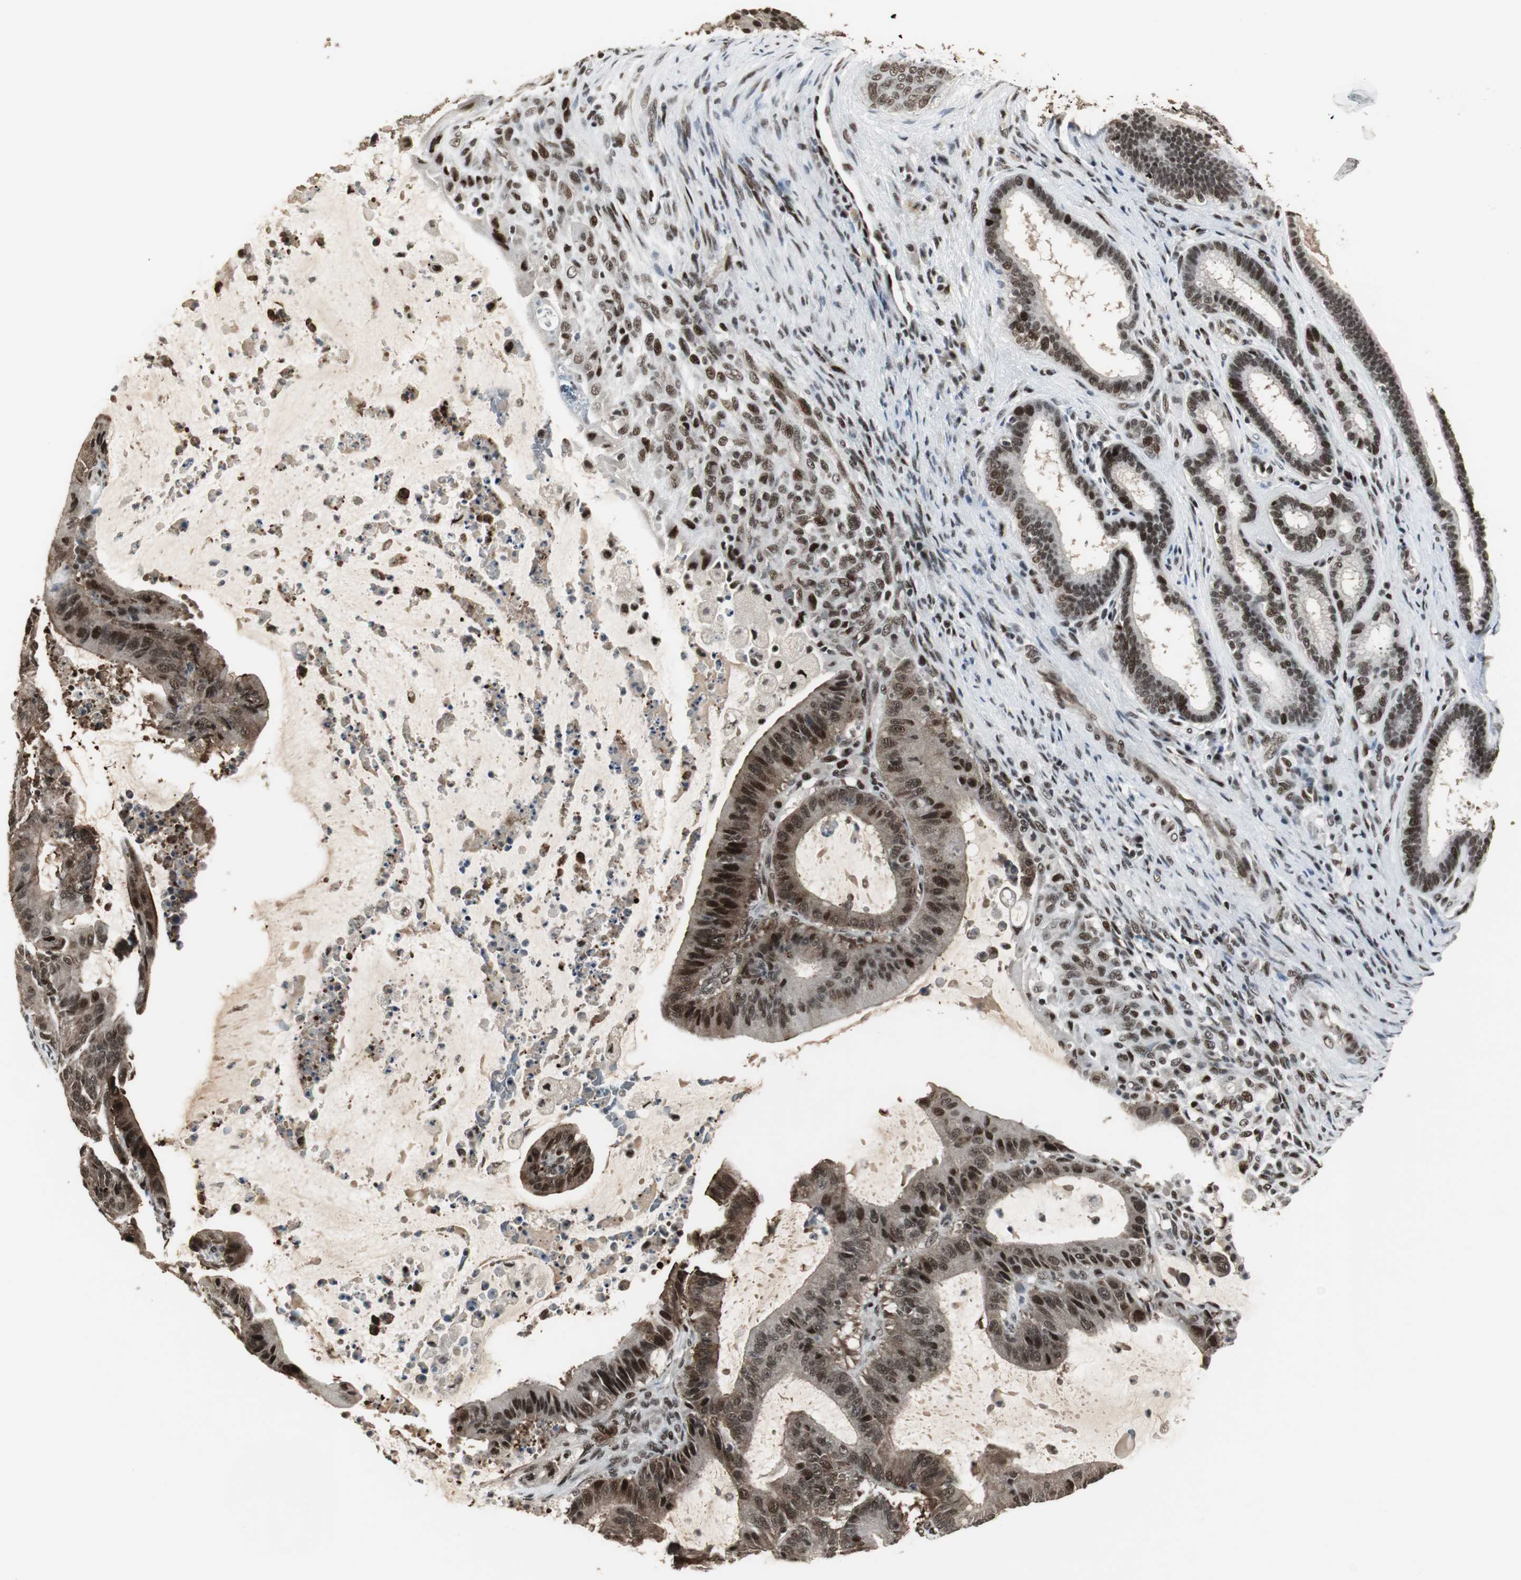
{"staining": {"intensity": "strong", "quantity": ">75%", "location": "cytoplasmic/membranous,nuclear"}, "tissue": "liver cancer", "cell_type": "Tumor cells", "image_type": "cancer", "snomed": [{"axis": "morphology", "description": "Cholangiocarcinoma"}, {"axis": "topography", "description": "Liver"}], "caption": "A micrograph of human liver cholangiocarcinoma stained for a protein reveals strong cytoplasmic/membranous and nuclear brown staining in tumor cells. (DAB (3,3'-diaminobenzidine) IHC with brightfield microscopy, high magnification).", "gene": "TAF5", "patient": {"sex": "female", "age": 73}}